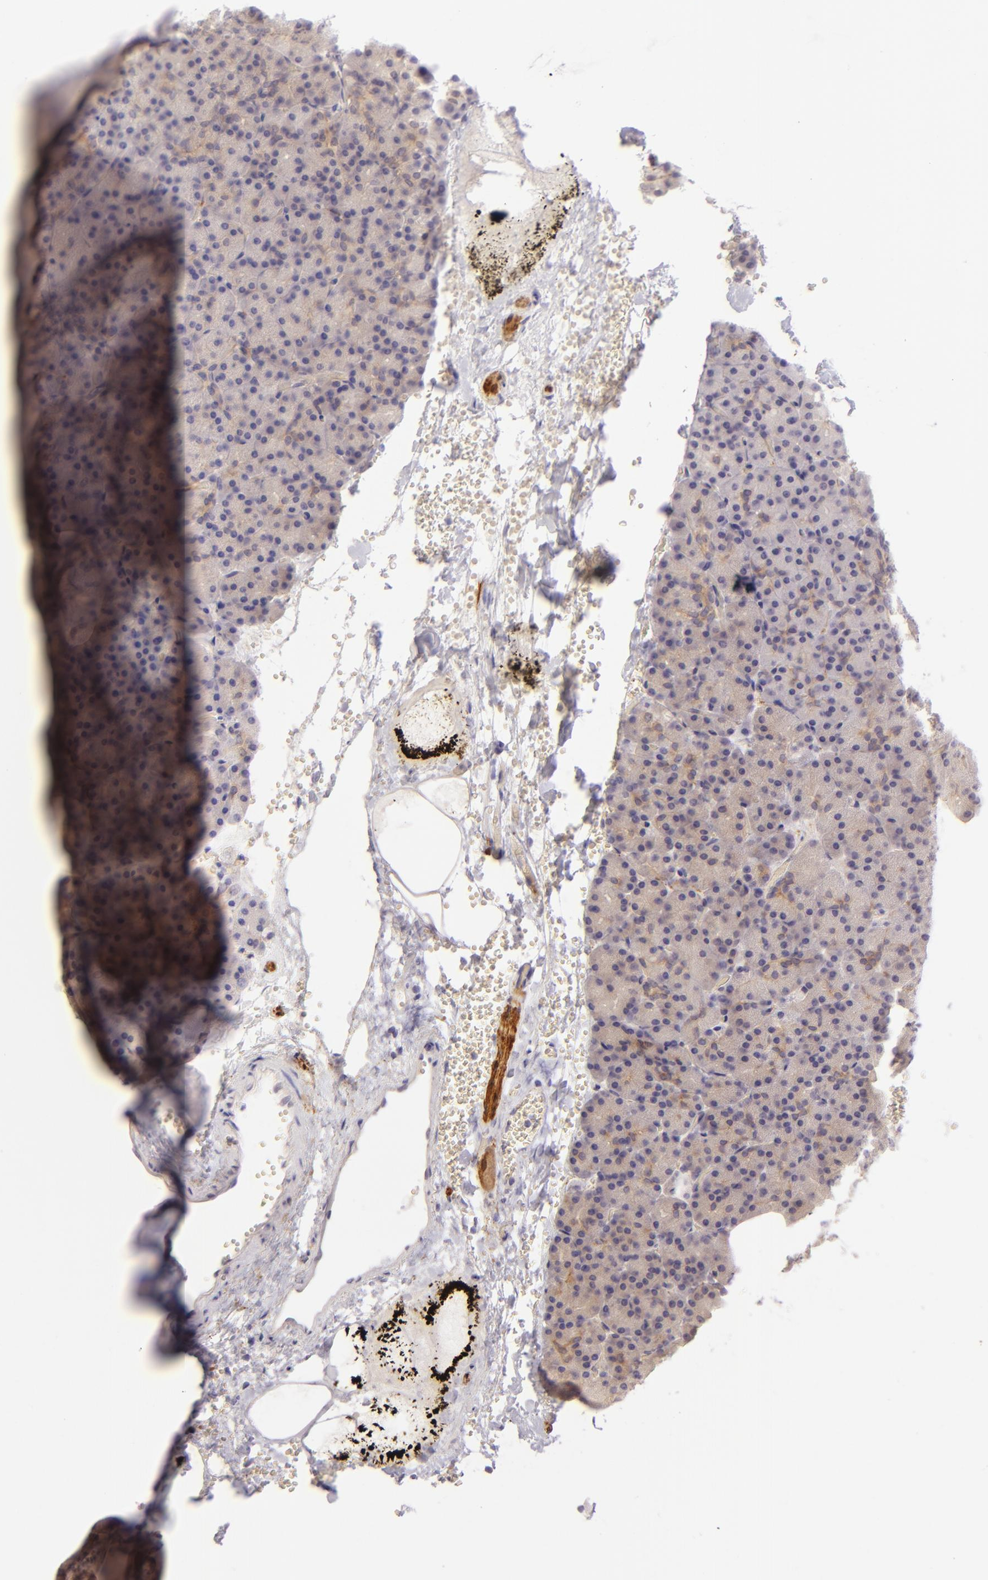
{"staining": {"intensity": "moderate", "quantity": "<25%", "location": "cytoplasmic/membranous"}, "tissue": "pancreas", "cell_type": "Exocrine glandular cells", "image_type": "normal", "snomed": [{"axis": "morphology", "description": "Normal tissue, NOS"}, {"axis": "topography", "description": "Pancreas"}], "caption": "High-power microscopy captured an immunohistochemistry histopathology image of benign pancreas, revealing moderate cytoplasmic/membranous positivity in approximately <25% of exocrine glandular cells. The staining was performed using DAB, with brown indicating positive protein expression. Nuclei are stained blue with hematoxylin.", "gene": "ZC3H7B", "patient": {"sex": "female", "age": 35}}